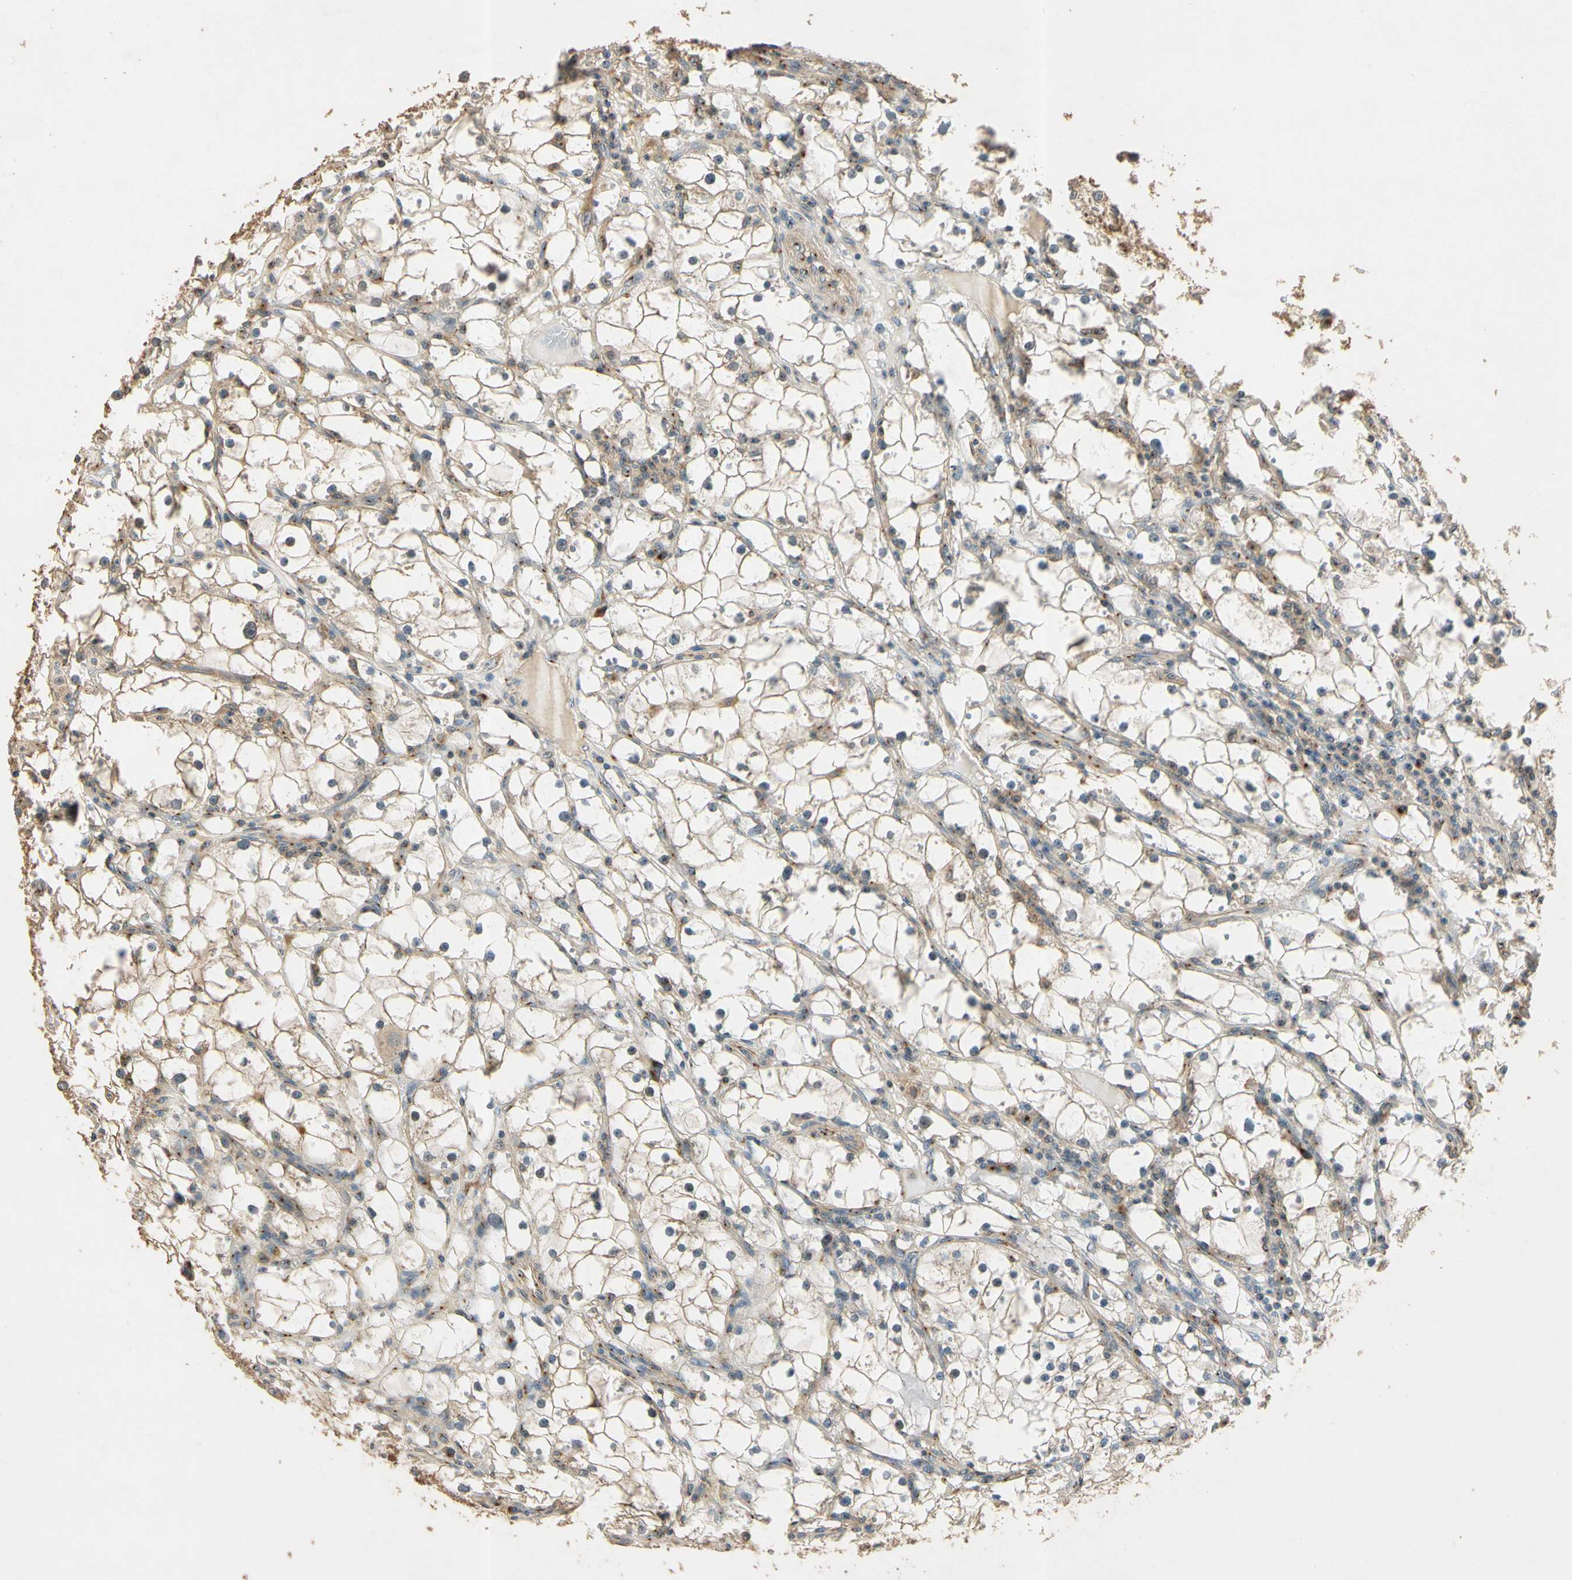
{"staining": {"intensity": "weak", "quantity": "25%-75%", "location": "cytoplasmic/membranous"}, "tissue": "renal cancer", "cell_type": "Tumor cells", "image_type": "cancer", "snomed": [{"axis": "morphology", "description": "Adenocarcinoma, NOS"}, {"axis": "topography", "description": "Kidney"}], "caption": "Protein expression by IHC demonstrates weak cytoplasmic/membranous positivity in about 25%-75% of tumor cells in renal cancer (adenocarcinoma).", "gene": "AKAP9", "patient": {"sex": "male", "age": 56}}